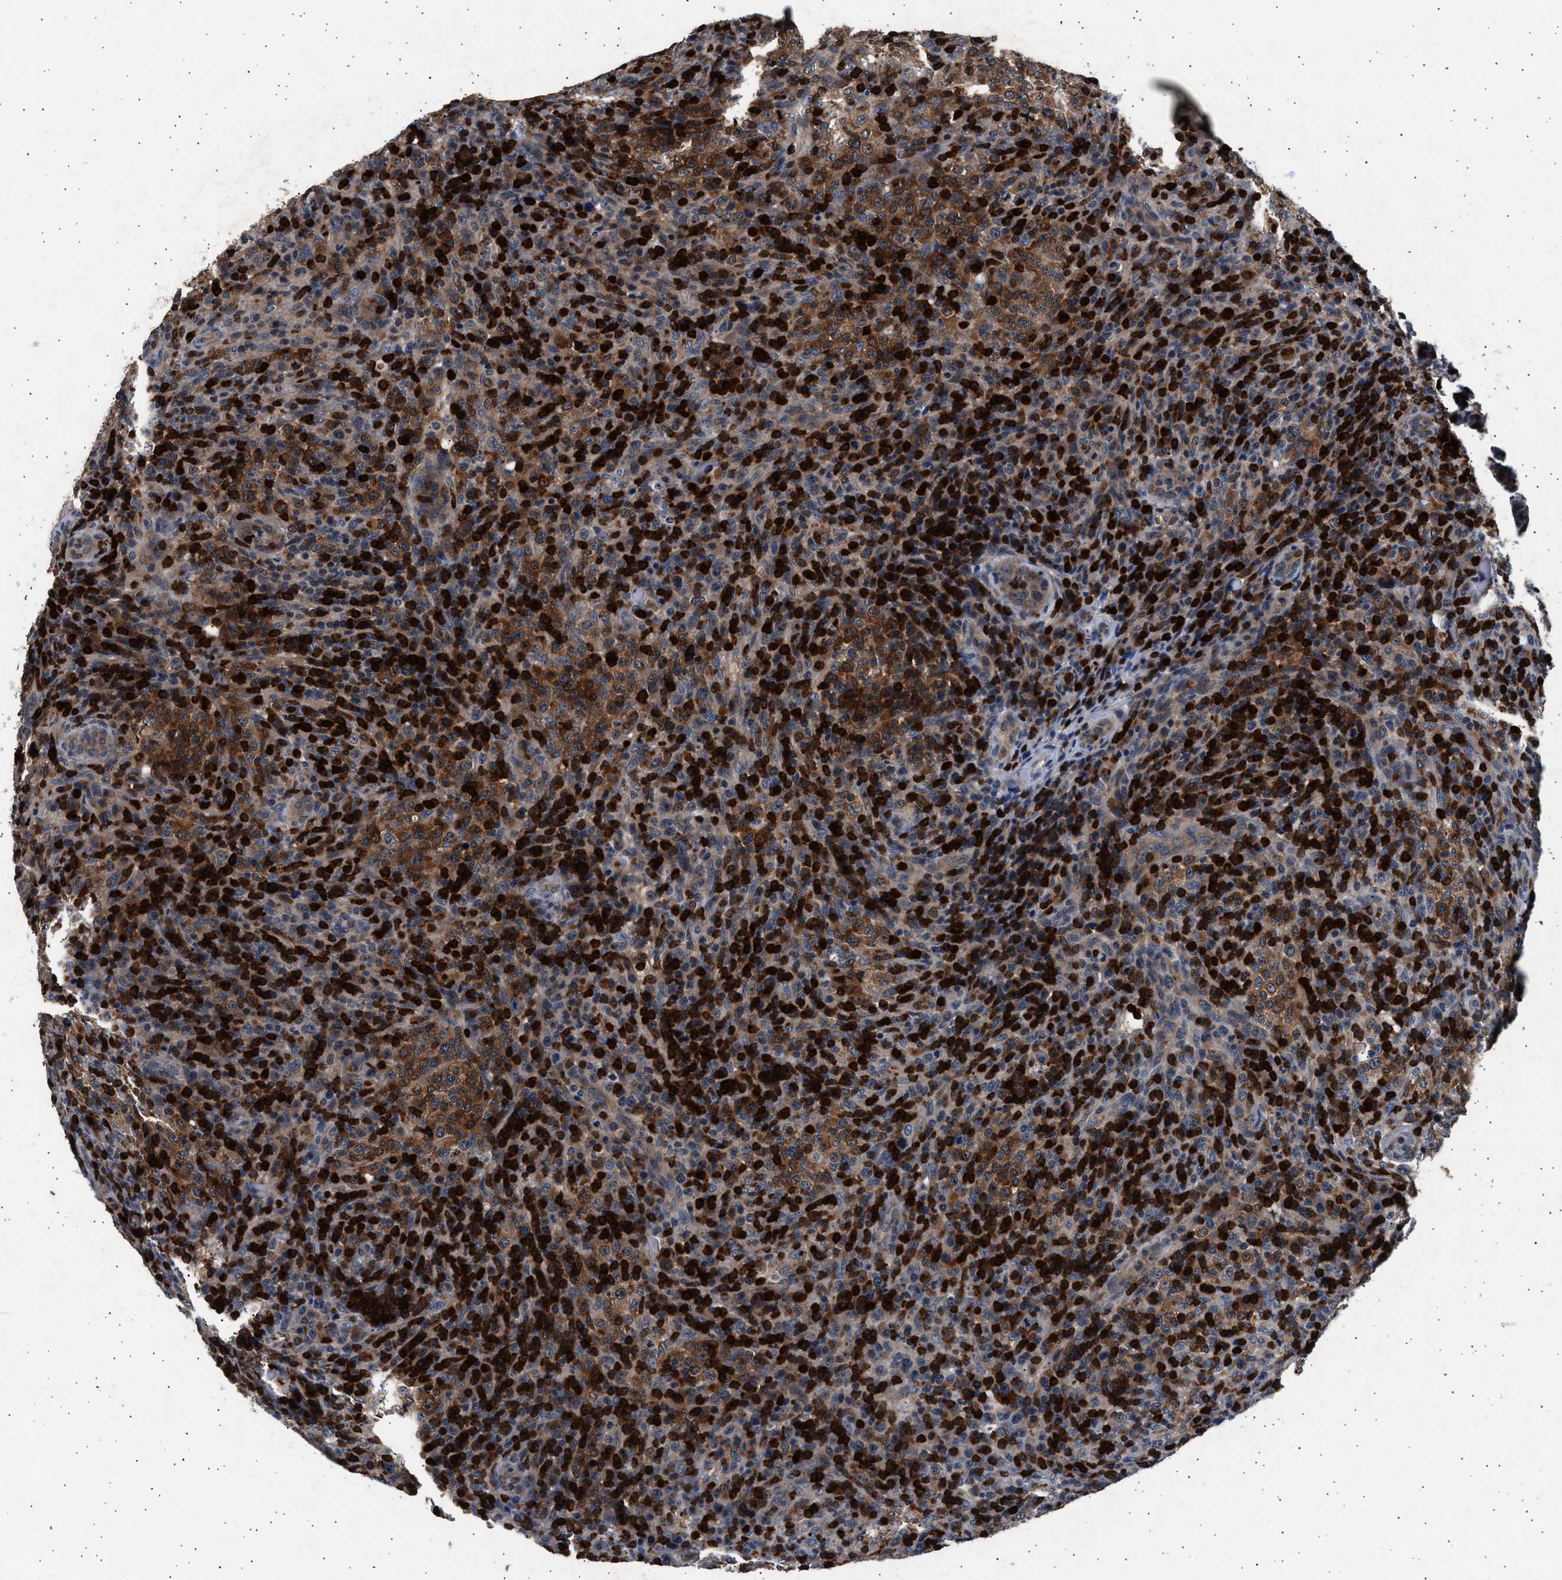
{"staining": {"intensity": "moderate", "quantity": "25%-75%", "location": "cytoplasmic/membranous"}, "tissue": "lymphoma", "cell_type": "Tumor cells", "image_type": "cancer", "snomed": [{"axis": "morphology", "description": "Malignant lymphoma, non-Hodgkin's type, High grade"}, {"axis": "topography", "description": "Lymph node"}], "caption": "Immunohistochemistry (IHC) histopathology image of neoplastic tissue: lymphoma stained using IHC exhibits medium levels of moderate protein expression localized specifically in the cytoplasmic/membranous of tumor cells, appearing as a cytoplasmic/membranous brown color.", "gene": "GRAP2", "patient": {"sex": "female", "age": 76}}